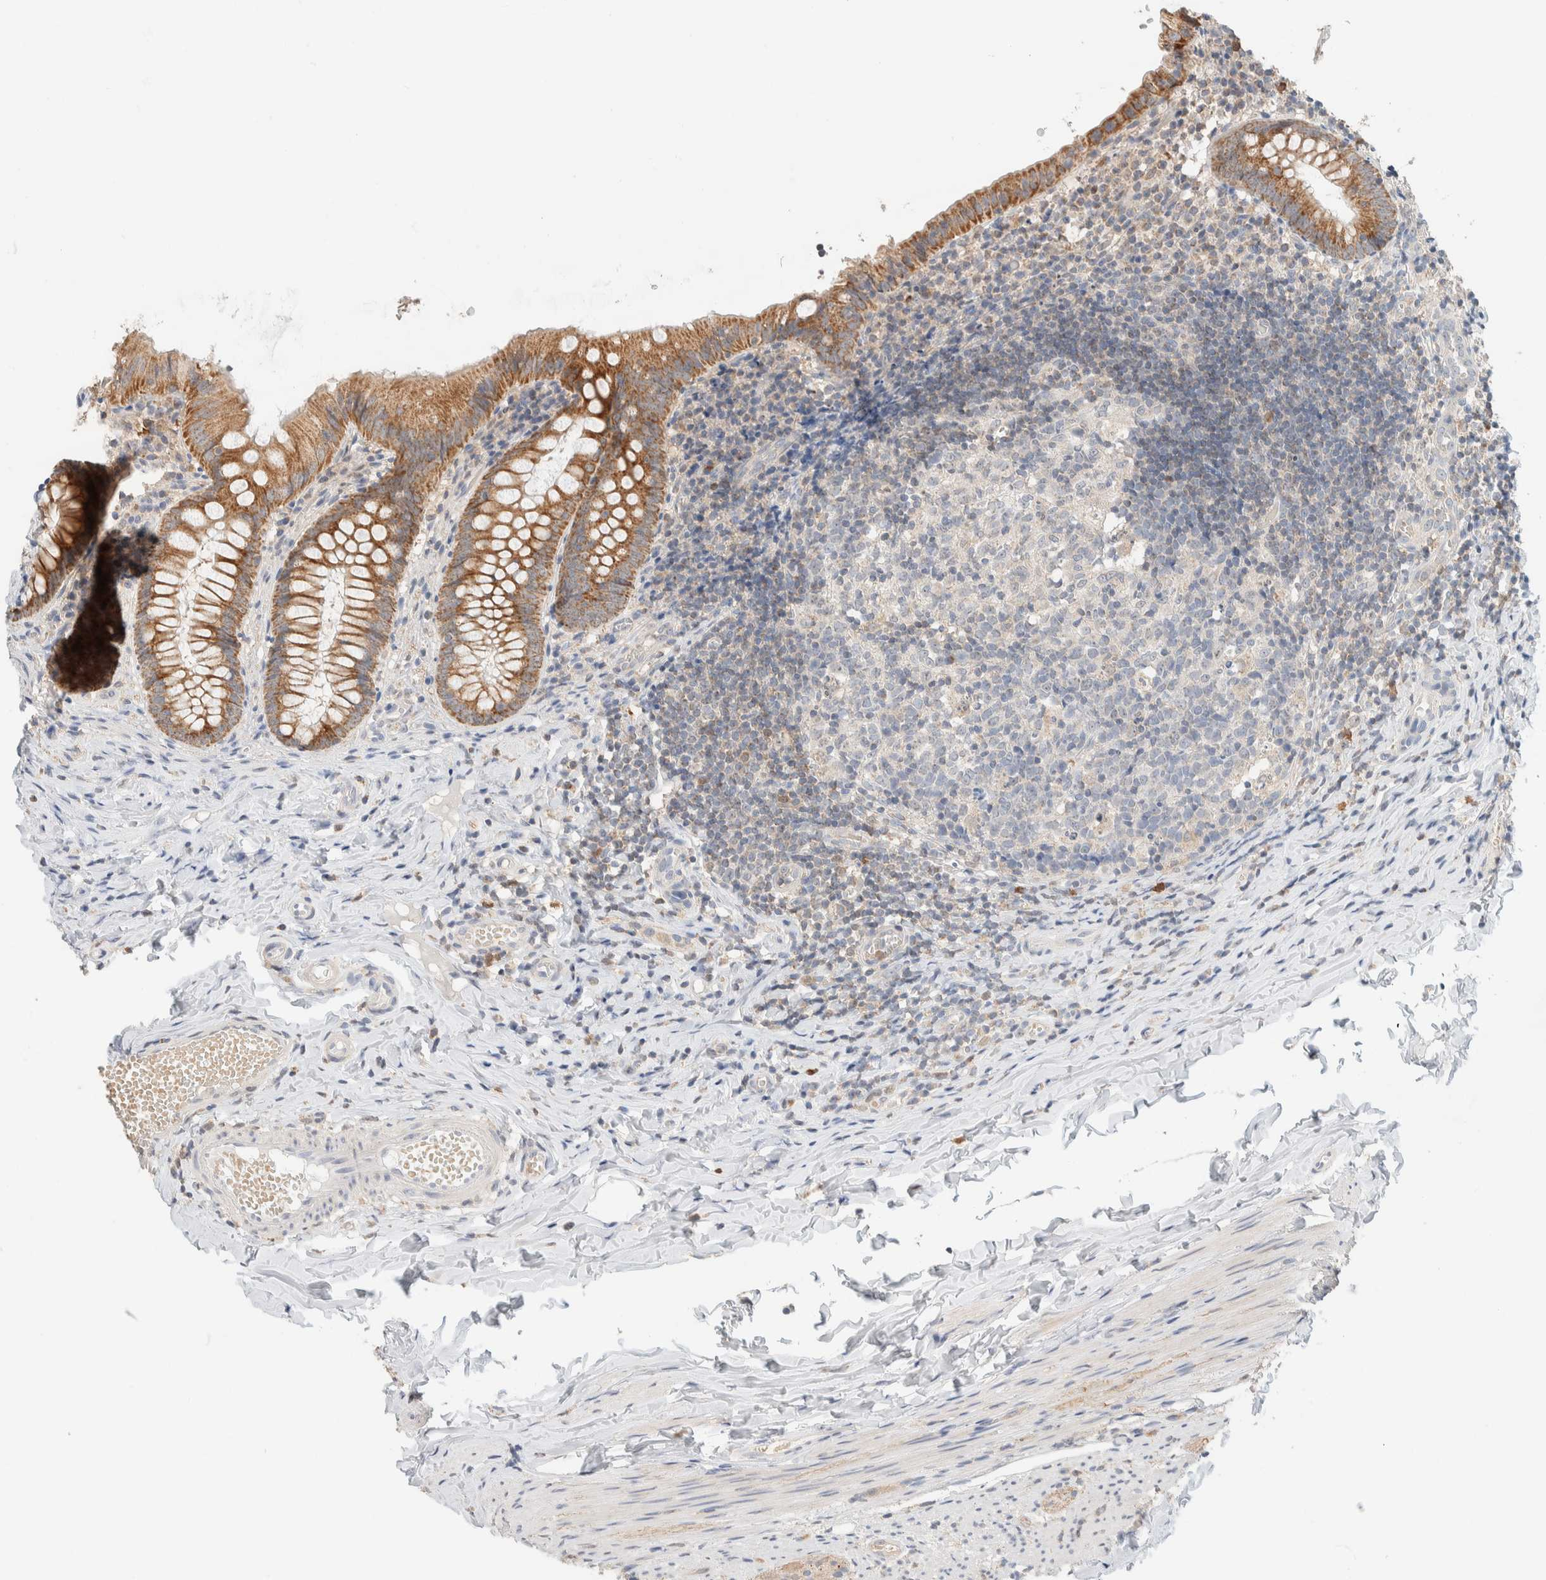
{"staining": {"intensity": "moderate", "quantity": ">75%", "location": "cytoplasmic/membranous"}, "tissue": "appendix", "cell_type": "Glandular cells", "image_type": "normal", "snomed": [{"axis": "morphology", "description": "Normal tissue, NOS"}, {"axis": "topography", "description": "Appendix"}], "caption": "A high-resolution photomicrograph shows IHC staining of unremarkable appendix, which demonstrates moderate cytoplasmic/membranous positivity in approximately >75% of glandular cells.", "gene": "HDHD3", "patient": {"sex": "male", "age": 8}}